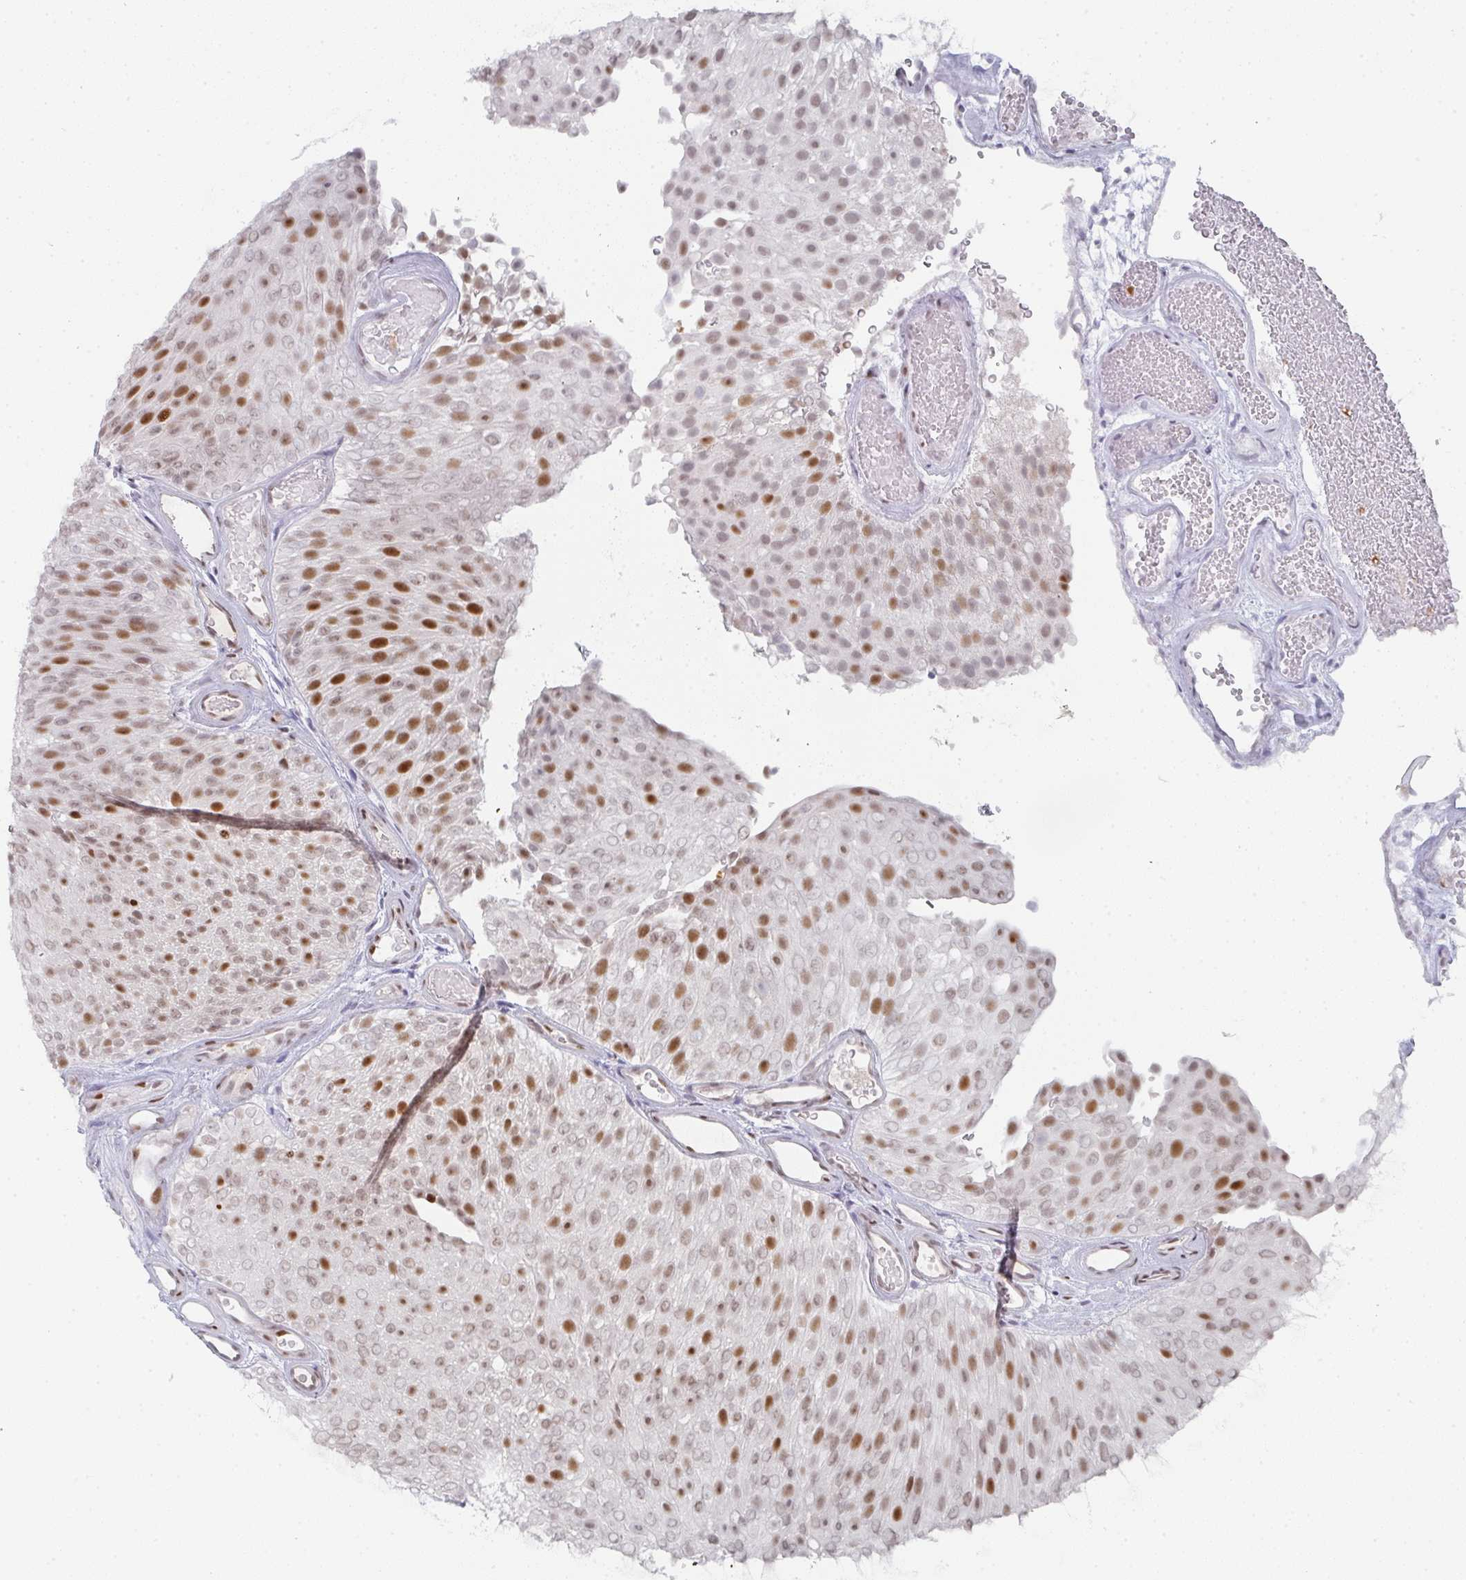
{"staining": {"intensity": "moderate", "quantity": "25%-75%", "location": "nuclear"}, "tissue": "urothelial cancer", "cell_type": "Tumor cells", "image_type": "cancer", "snomed": [{"axis": "morphology", "description": "Urothelial carcinoma, Low grade"}, {"axis": "topography", "description": "Urinary bladder"}], "caption": "The micrograph displays a brown stain indicating the presence of a protein in the nuclear of tumor cells in urothelial cancer.", "gene": "LIN54", "patient": {"sex": "male", "age": 78}}